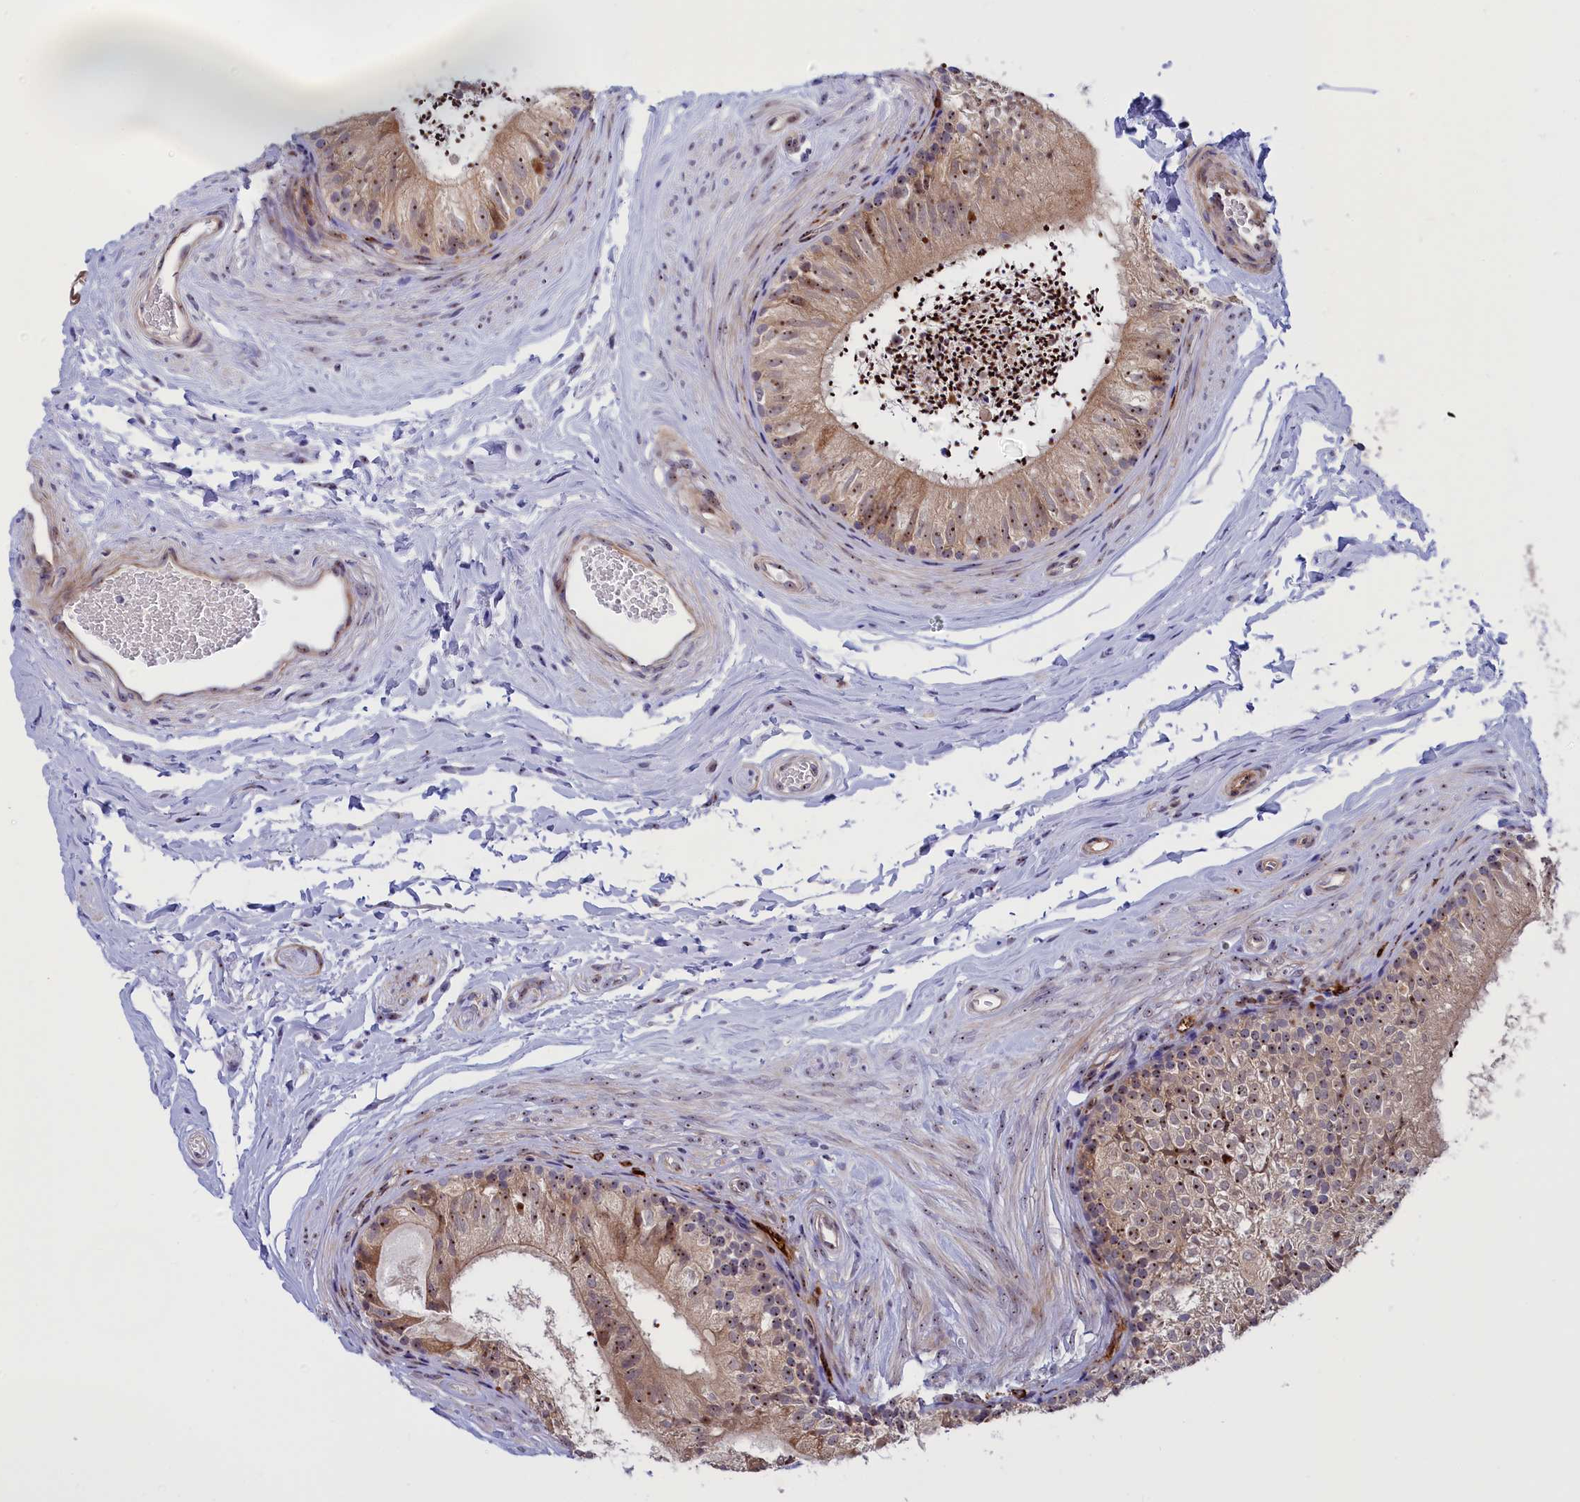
{"staining": {"intensity": "moderate", "quantity": ">75%", "location": "cytoplasmic/membranous,nuclear"}, "tissue": "epididymis", "cell_type": "Glandular cells", "image_type": "normal", "snomed": [{"axis": "morphology", "description": "Normal tissue, NOS"}, {"axis": "topography", "description": "Epididymis"}], "caption": "Immunohistochemical staining of unremarkable epididymis shows moderate cytoplasmic/membranous,nuclear protein expression in about >75% of glandular cells.", "gene": "DBNDD1", "patient": {"sex": "male", "age": 56}}